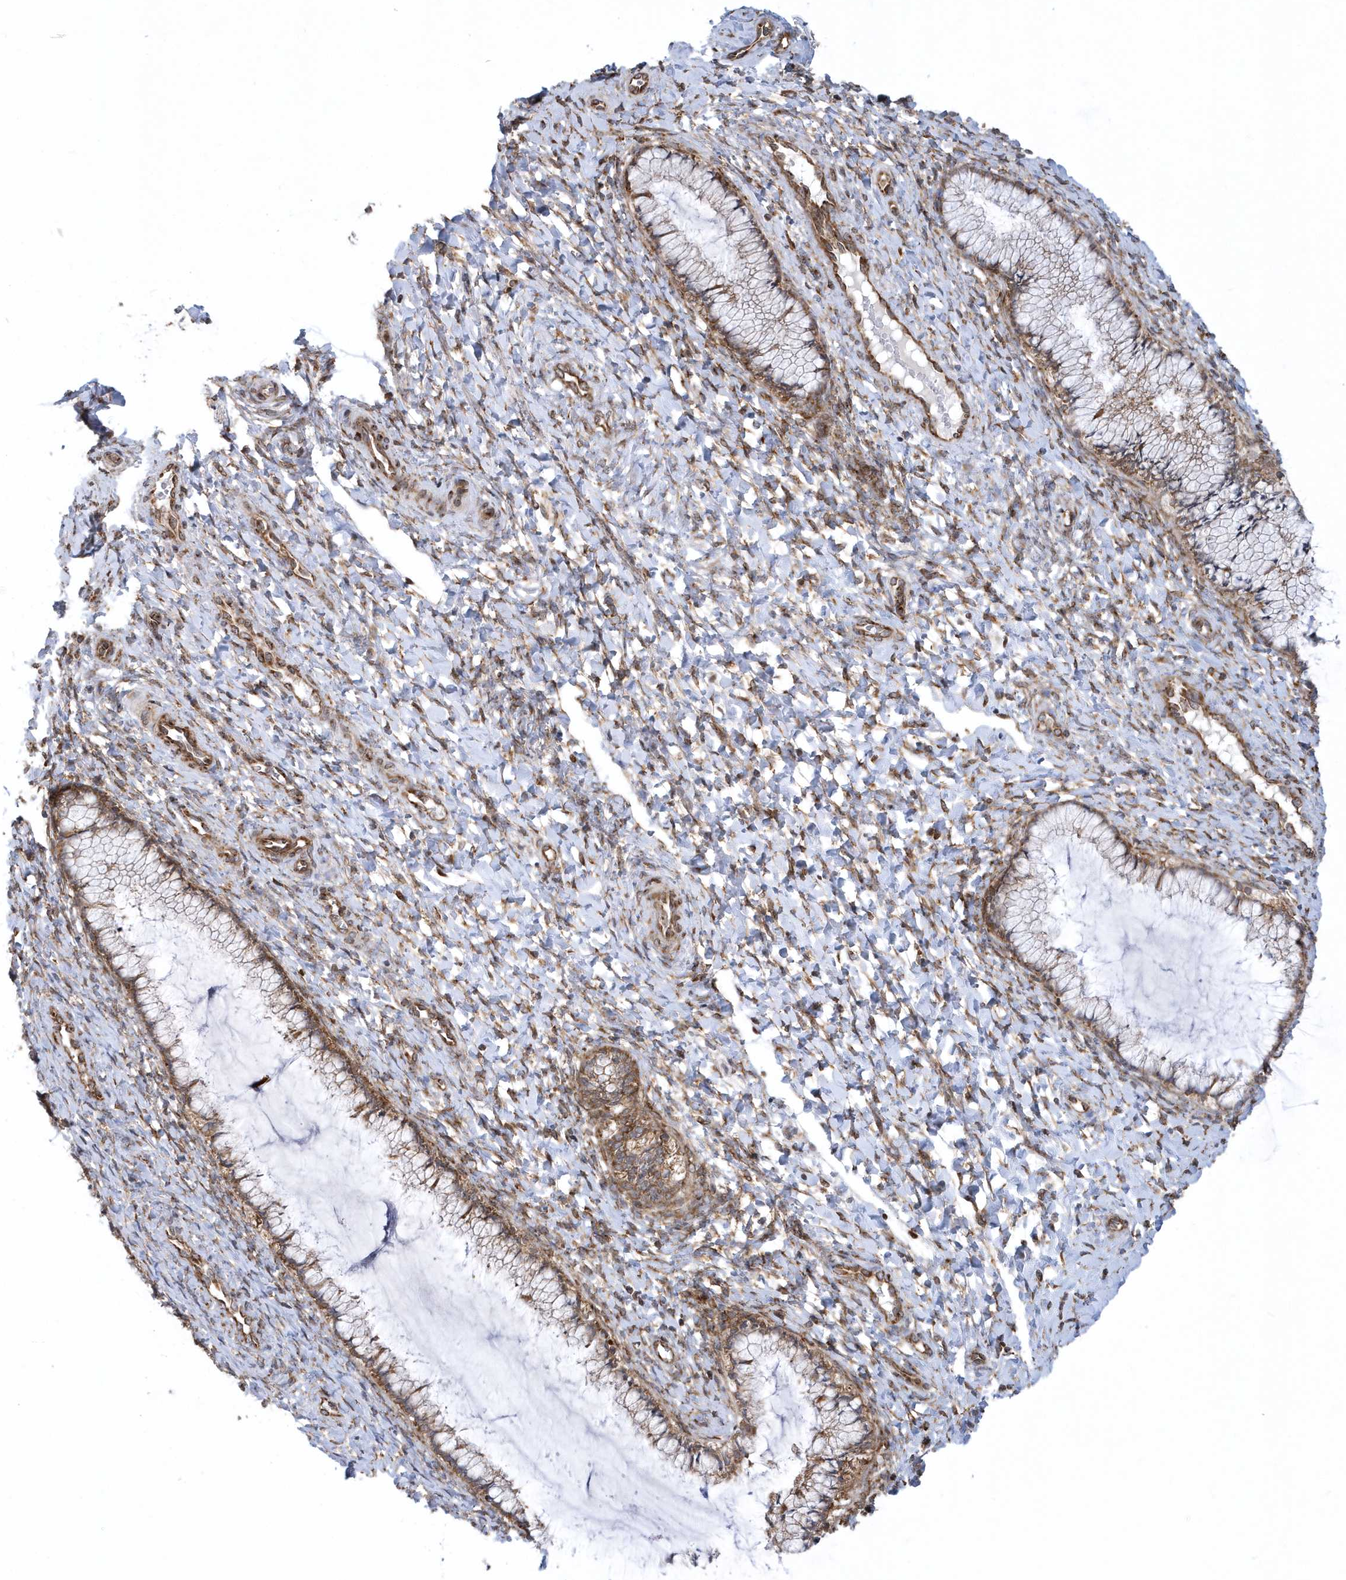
{"staining": {"intensity": "moderate", "quantity": ">75%", "location": "cytoplasmic/membranous"}, "tissue": "cervix", "cell_type": "Glandular cells", "image_type": "normal", "snomed": [{"axis": "morphology", "description": "Normal tissue, NOS"}, {"axis": "morphology", "description": "Adenocarcinoma, NOS"}, {"axis": "topography", "description": "Cervix"}], "caption": "Immunohistochemistry of normal human cervix shows medium levels of moderate cytoplasmic/membranous expression in approximately >75% of glandular cells. (IHC, brightfield microscopy, high magnification).", "gene": "PHF1", "patient": {"sex": "female", "age": 29}}